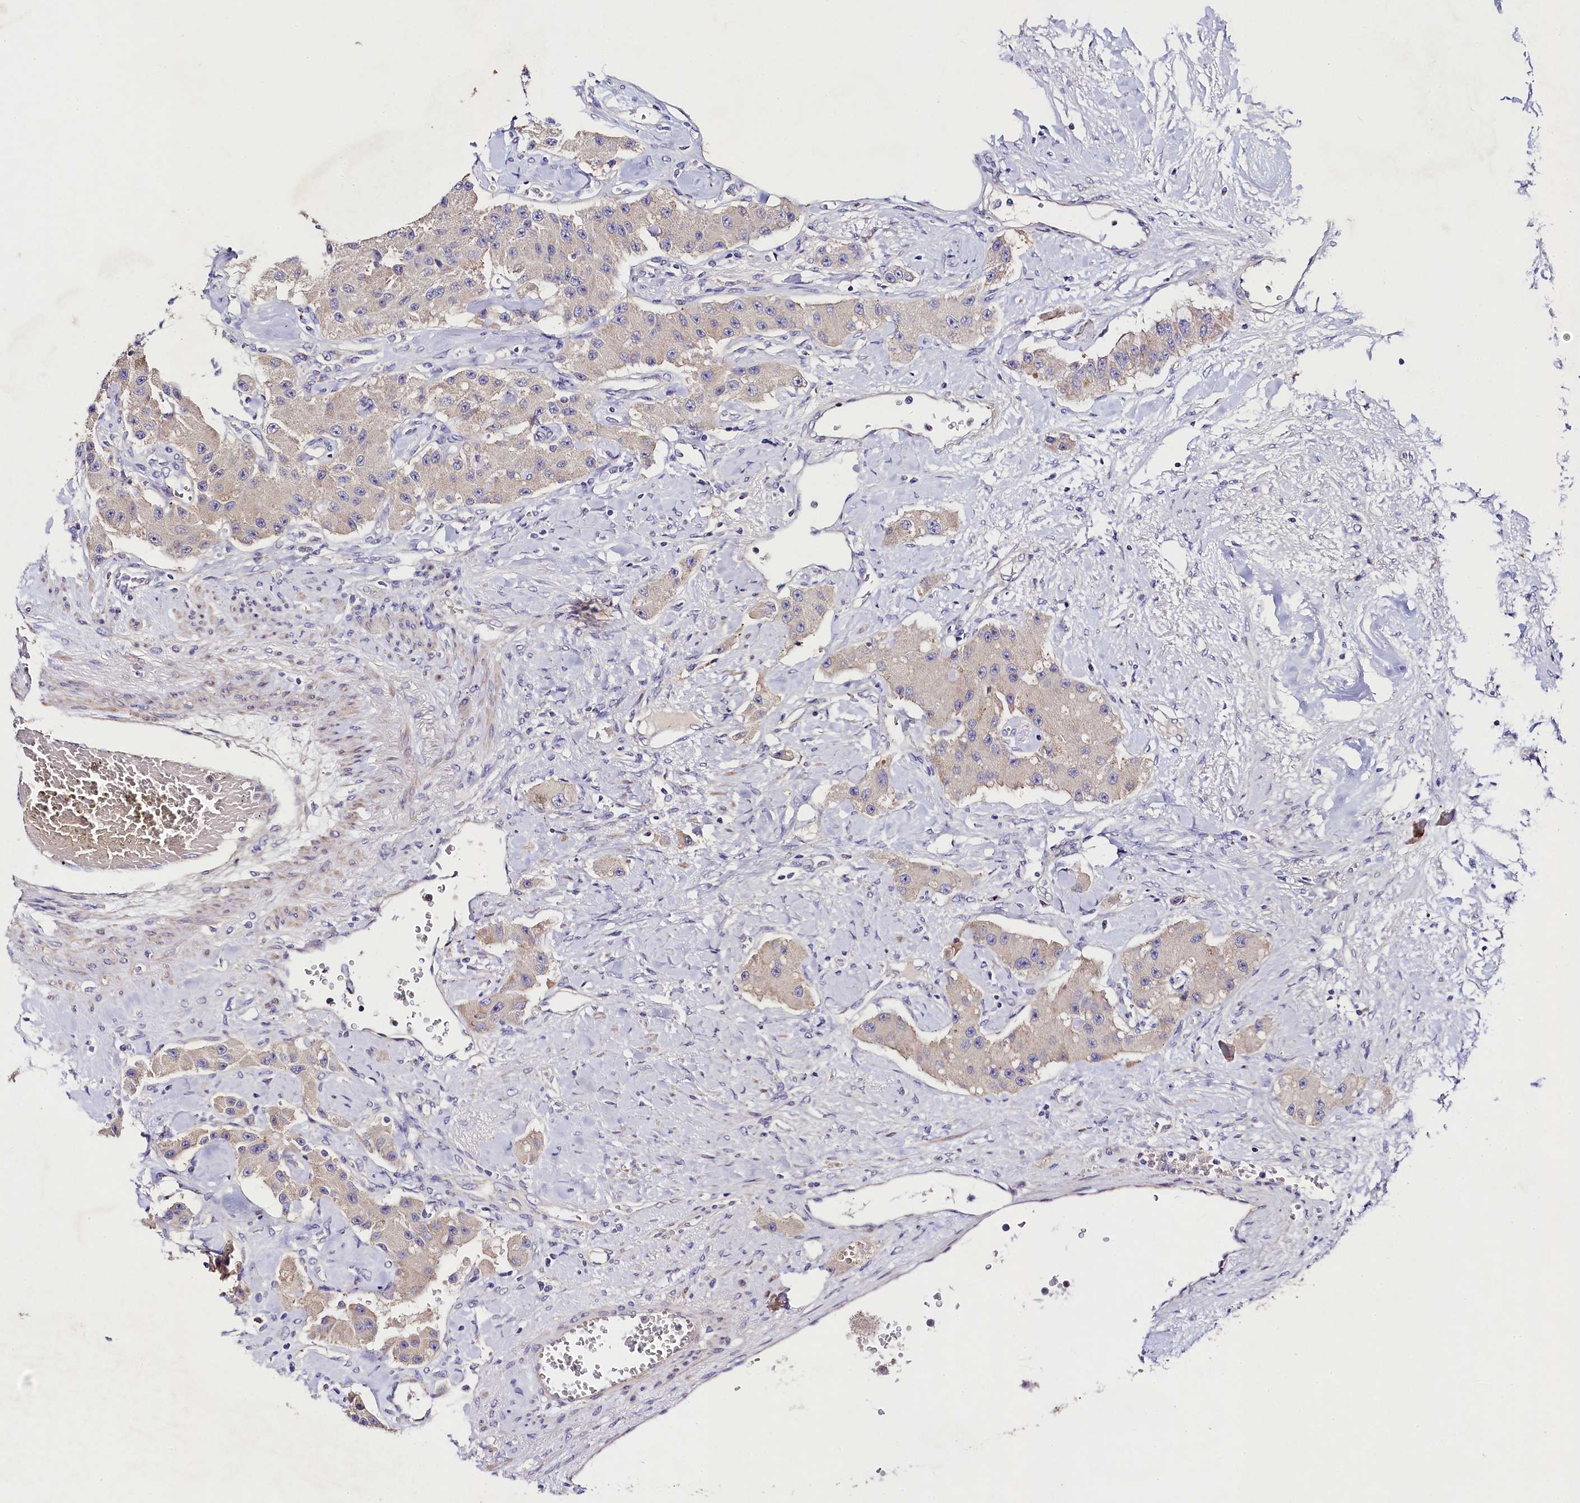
{"staining": {"intensity": "negative", "quantity": "none", "location": "none"}, "tissue": "carcinoid", "cell_type": "Tumor cells", "image_type": "cancer", "snomed": [{"axis": "morphology", "description": "Carcinoid, malignant, NOS"}, {"axis": "topography", "description": "Pancreas"}], "caption": "High magnification brightfield microscopy of carcinoid stained with DAB (3,3'-diaminobenzidine) (brown) and counterstained with hematoxylin (blue): tumor cells show no significant staining. (DAB (3,3'-diaminobenzidine) immunohistochemistry, high magnification).", "gene": "FXYD6", "patient": {"sex": "male", "age": 41}}